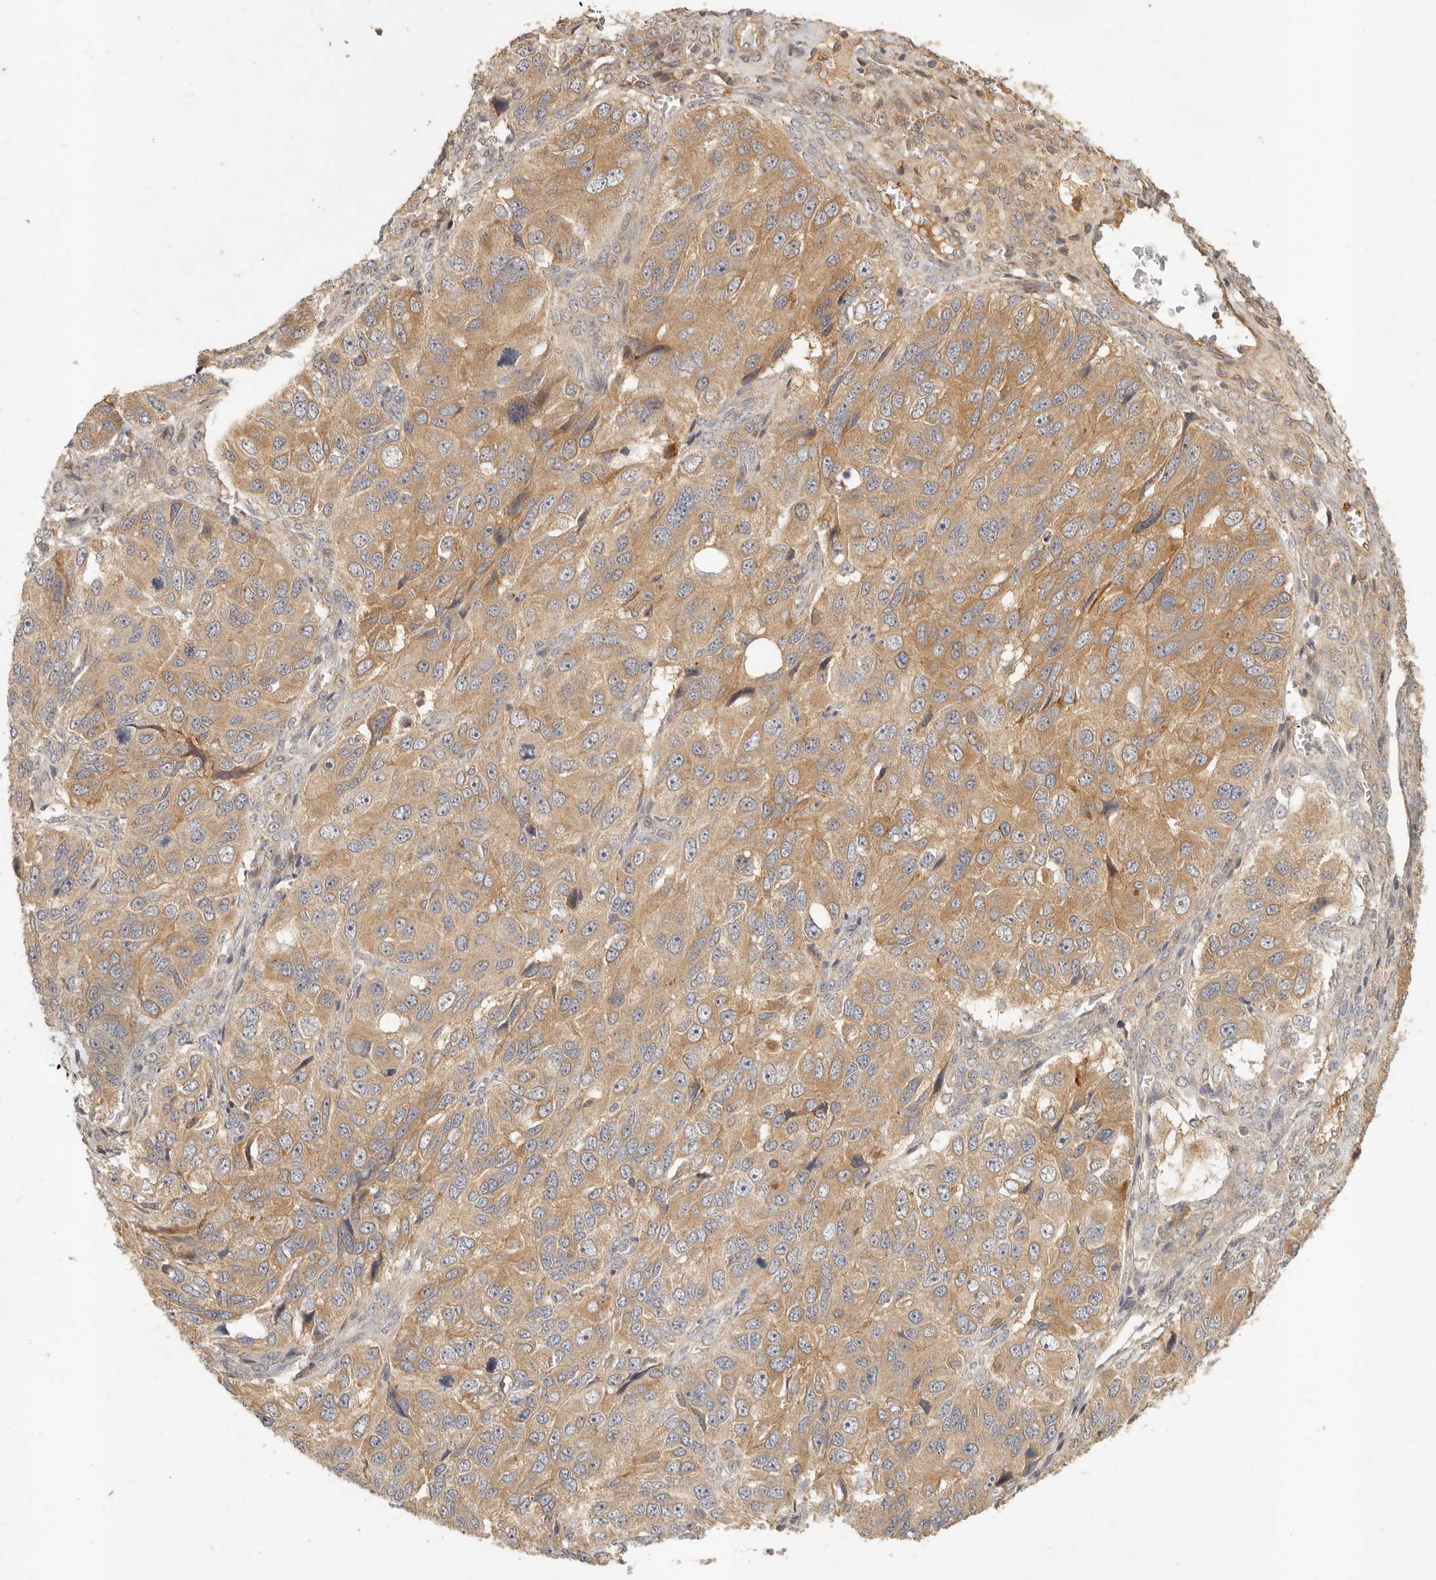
{"staining": {"intensity": "moderate", "quantity": ">75%", "location": "cytoplasmic/membranous"}, "tissue": "ovarian cancer", "cell_type": "Tumor cells", "image_type": "cancer", "snomed": [{"axis": "morphology", "description": "Carcinoma, endometroid"}, {"axis": "topography", "description": "Ovary"}], "caption": "Ovarian cancer (endometroid carcinoma) stained with DAB IHC shows medium levels of moderate cytoplasmic/membranous staining in approximately >75% of tumor cells.", "gene": "VIPR1", "patient": {"sex": "female", "age": 51}}